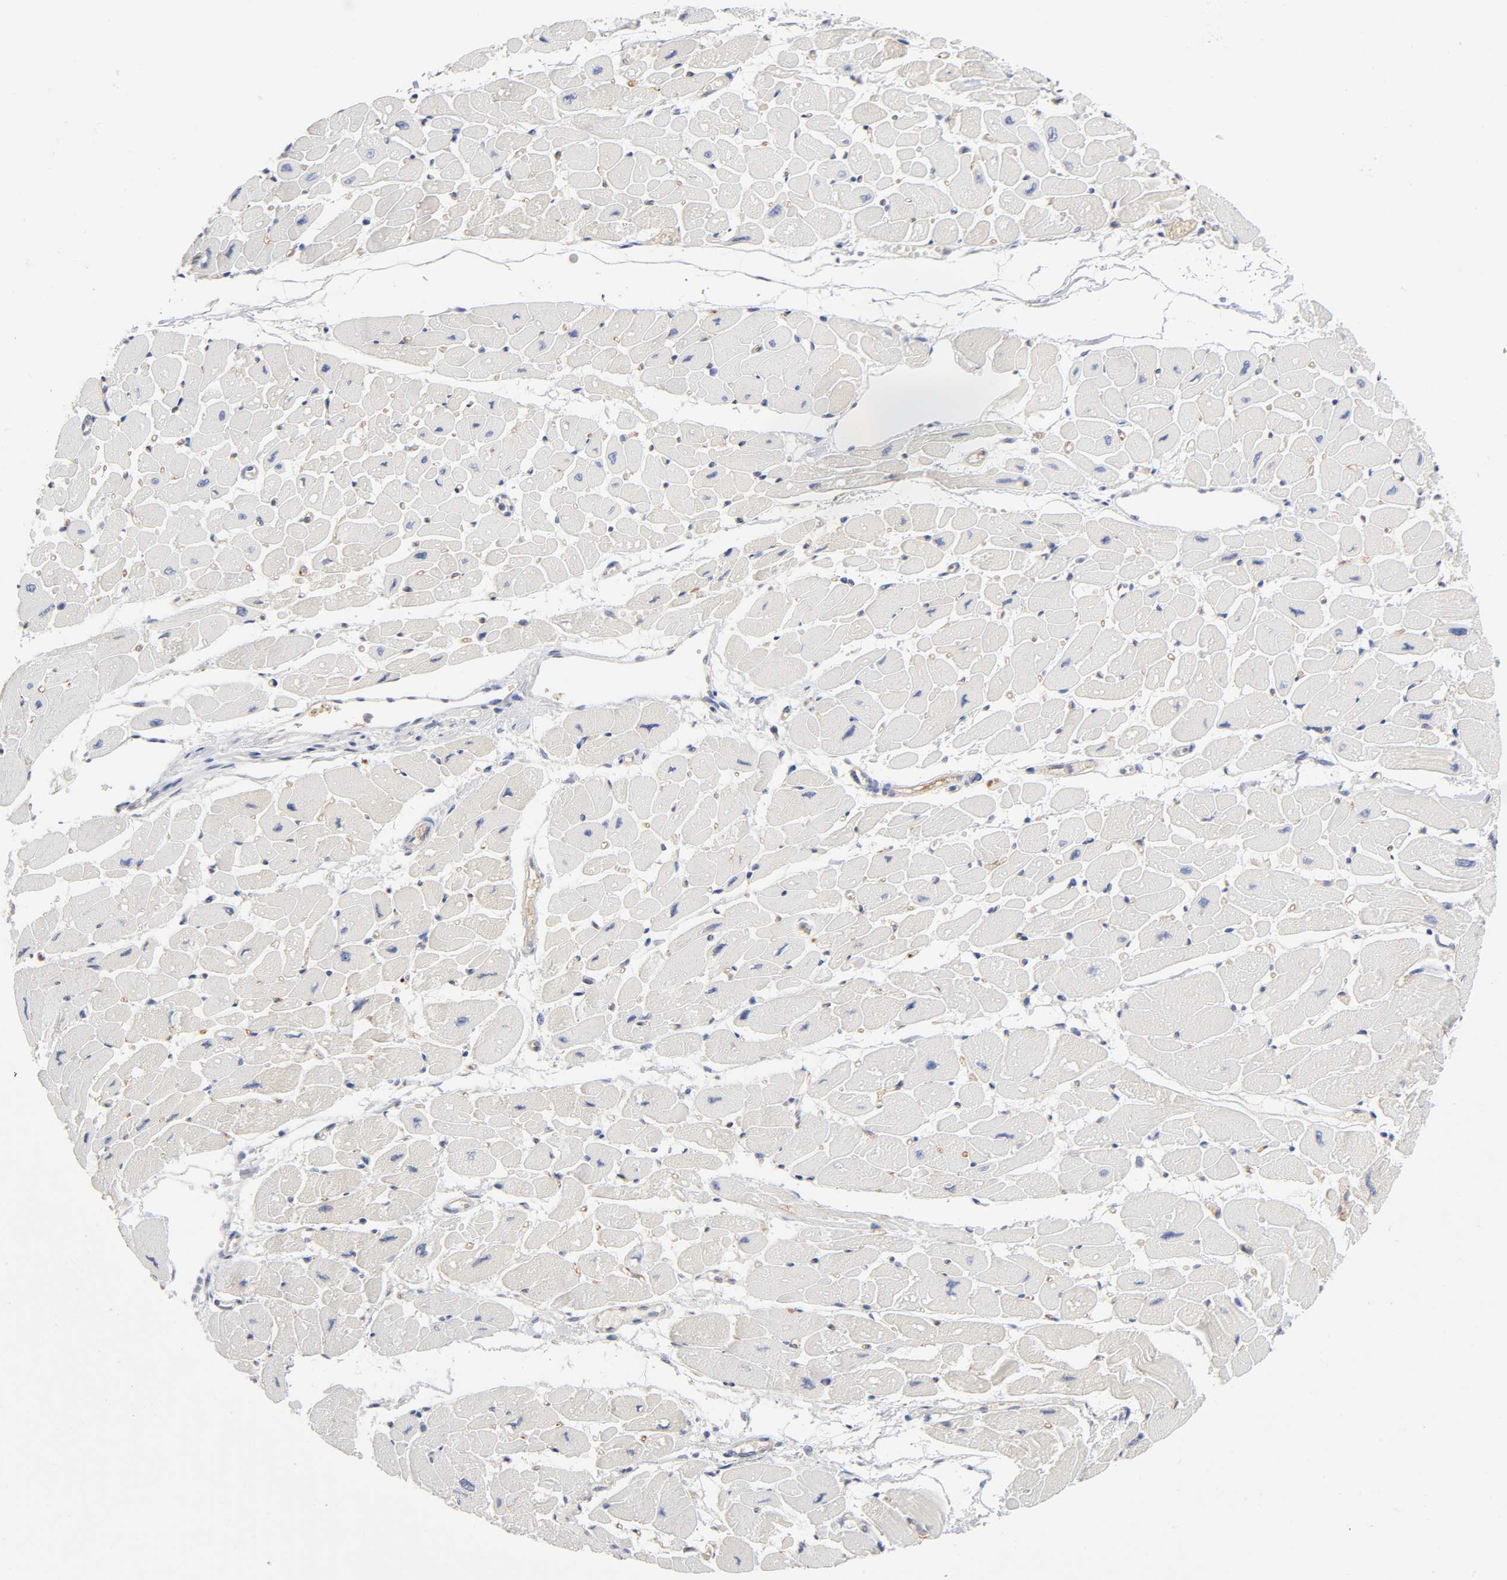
{"staining": {"intensity": "negative", "quantity": "none", "location": "none"}, "tissue": "heart muscle", "cell_type": "Cardiomyocytes", "image_type": "normal", "snomed": [{"axis": "morphology", "description": "Normal tissue, NOS"}, {"axis": "topography", "description": "Heart"}], "caption": "High magnification brightfield microscopy of unremarkable heart muscle stained with DAB (3,3'-diaminobenzidine) (brown) and counterstained with hematoxylin (blue): cardiomyocytes show no significant expression. (IHC, brightfield microscopy, high magnification).", "gene": "NOVA1", "patient": {"sex": "female", "age": 54}}